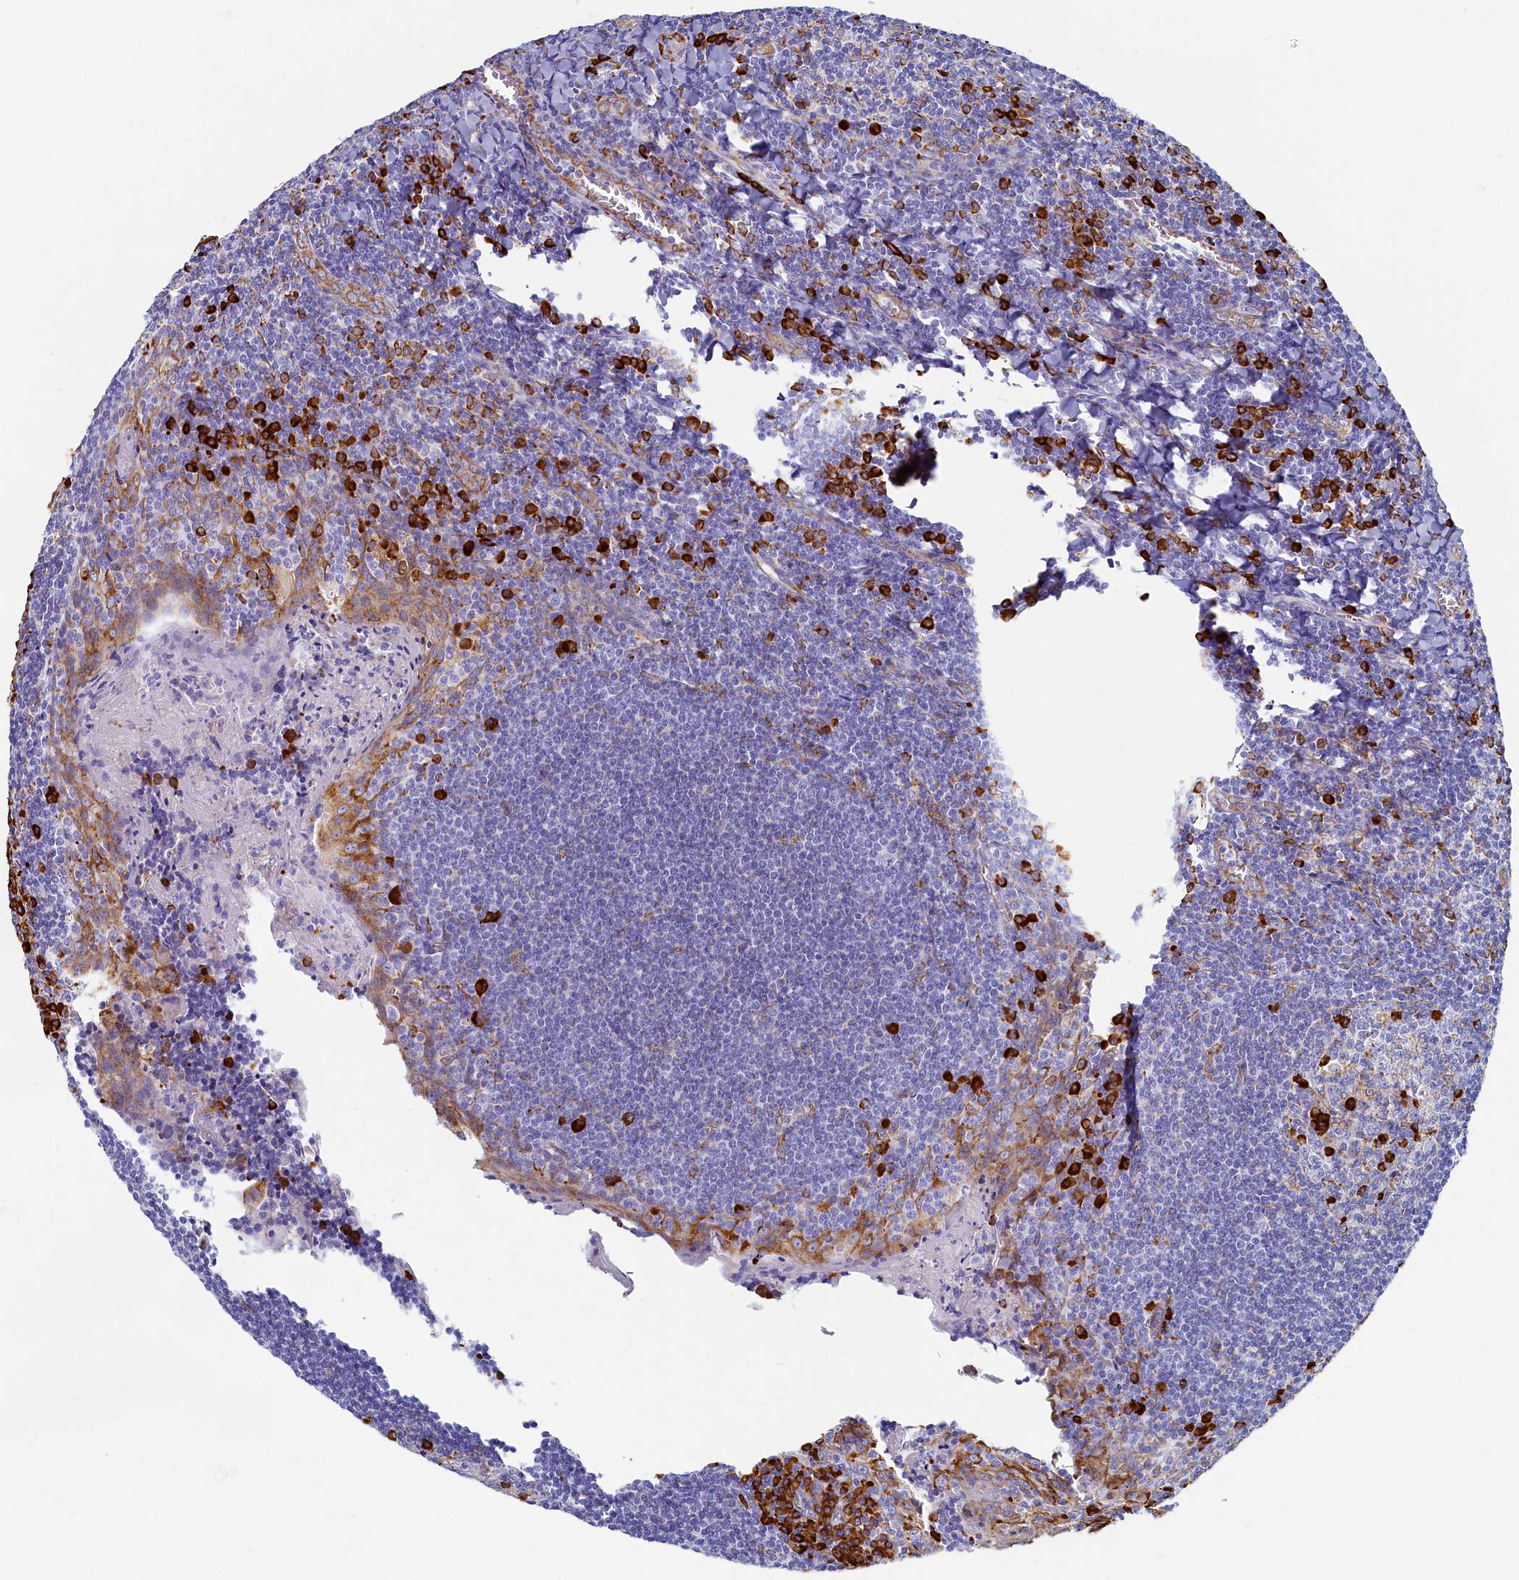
{"staining": {"intensity": "strong", "quantity": "<25%", "location": "cytoplasmic/membranous"}, "tissue": "tonsil", "cell_type": "Germinal center cells", "image_type": "normal", "snomed": [{"axis": "morphology", "description": "Normal tissue, NOS"}, {"axis": "topography", "description": "Tonsil"}], "caption": "Immunohistochemistry (IHC) photomicrograph of normal tonsil: human tonsil stained using immunohistochemistry (IHC) exhibits medium levels of strong protein expression localized specifically in the cytoplasmic/membranous of germinal center cells, appearing as a cytoplasmic/membranous brown color.", "gene": "TMEM18", "patient": {"sex": "male", "age": 27}}